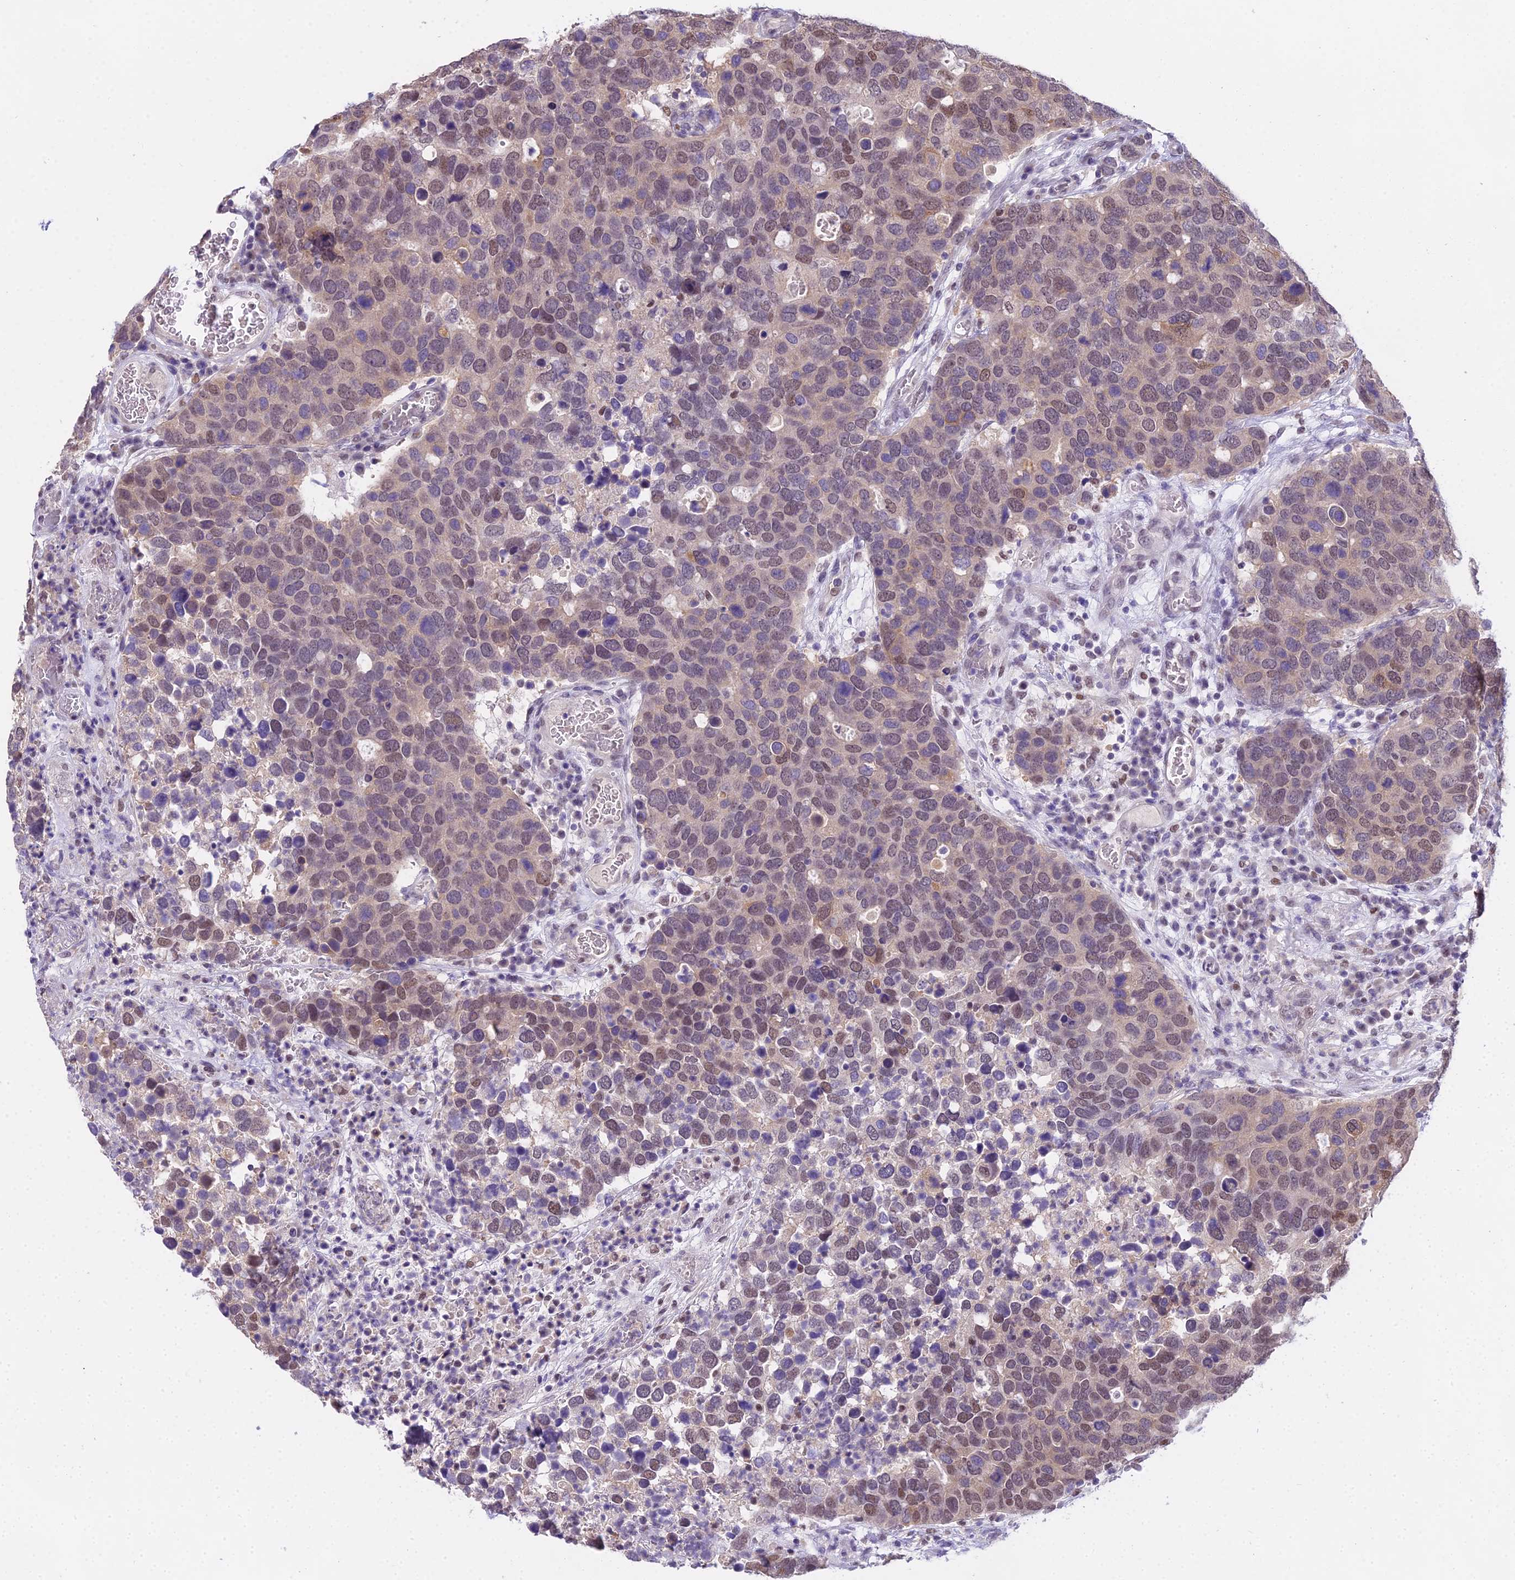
{"staining": {"intensity": "weak", "quantity": "25%-75%", "location": "cytoplasmic/membranous,nuclear"}, "tissue": "breast cancer", "cell_type": "Tumor cells", "image_type": "cancer", "snomed": [{"axis": "morphology", "description": "Duct carcinoma"}, {"axis": "topography", "description": "Breast"}], "caption": "This histopathology image displays intraductal carcinoma (breast) stained with IHC to label a protein in brown. The cytoplasmic/membranous and nuclear of tumor cells show weak positivity for the protein. Nuclei are counter-stained blue.", "gene": "MAT2A", "patient": {"sex": "female", "age": 83}}